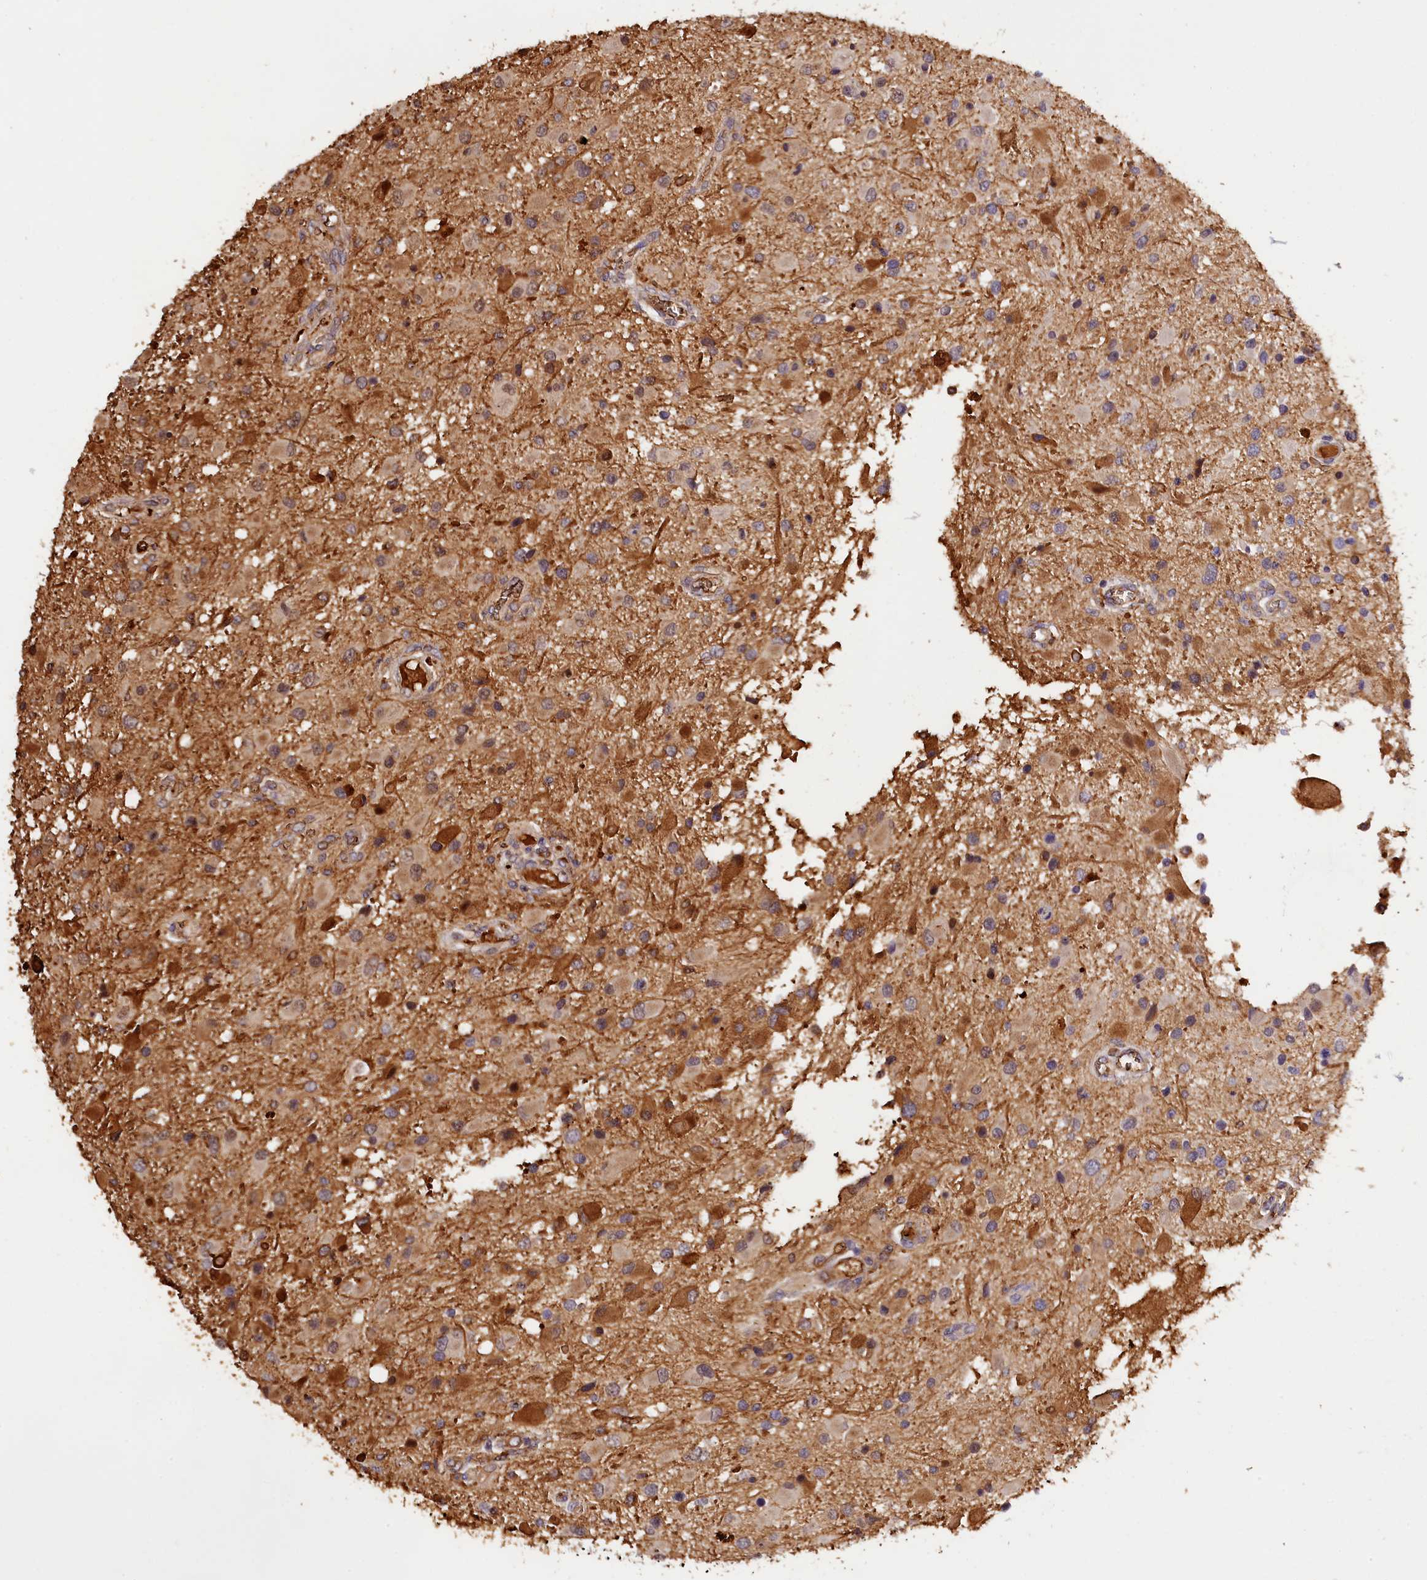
{"staining": {"intensity": "moderate", "quantity": ">75%", "location": "cytoplasmic/membranous"}, "tissue": "glioma", "cell_type": "Tumor cells", "image_type": "cancer", "snomed": [{"axis": "morphology", "description": "Glioma, malignant, High grade"}, {"axis": "topography", "description": "Brain"}], "caption": "High-magnification brightfield microscopy of high-grade glioma (malignant) stained with DAB (3,3'-diaminobenzidine) (brown) and counterstained with hematoxylin (blue). tumor cells exhibit moderate cytoplasmic/membranous staining is seen in about>75% of cells.", "gene": "PHAF1", "patient": {"sex": "male", "age": 53}}